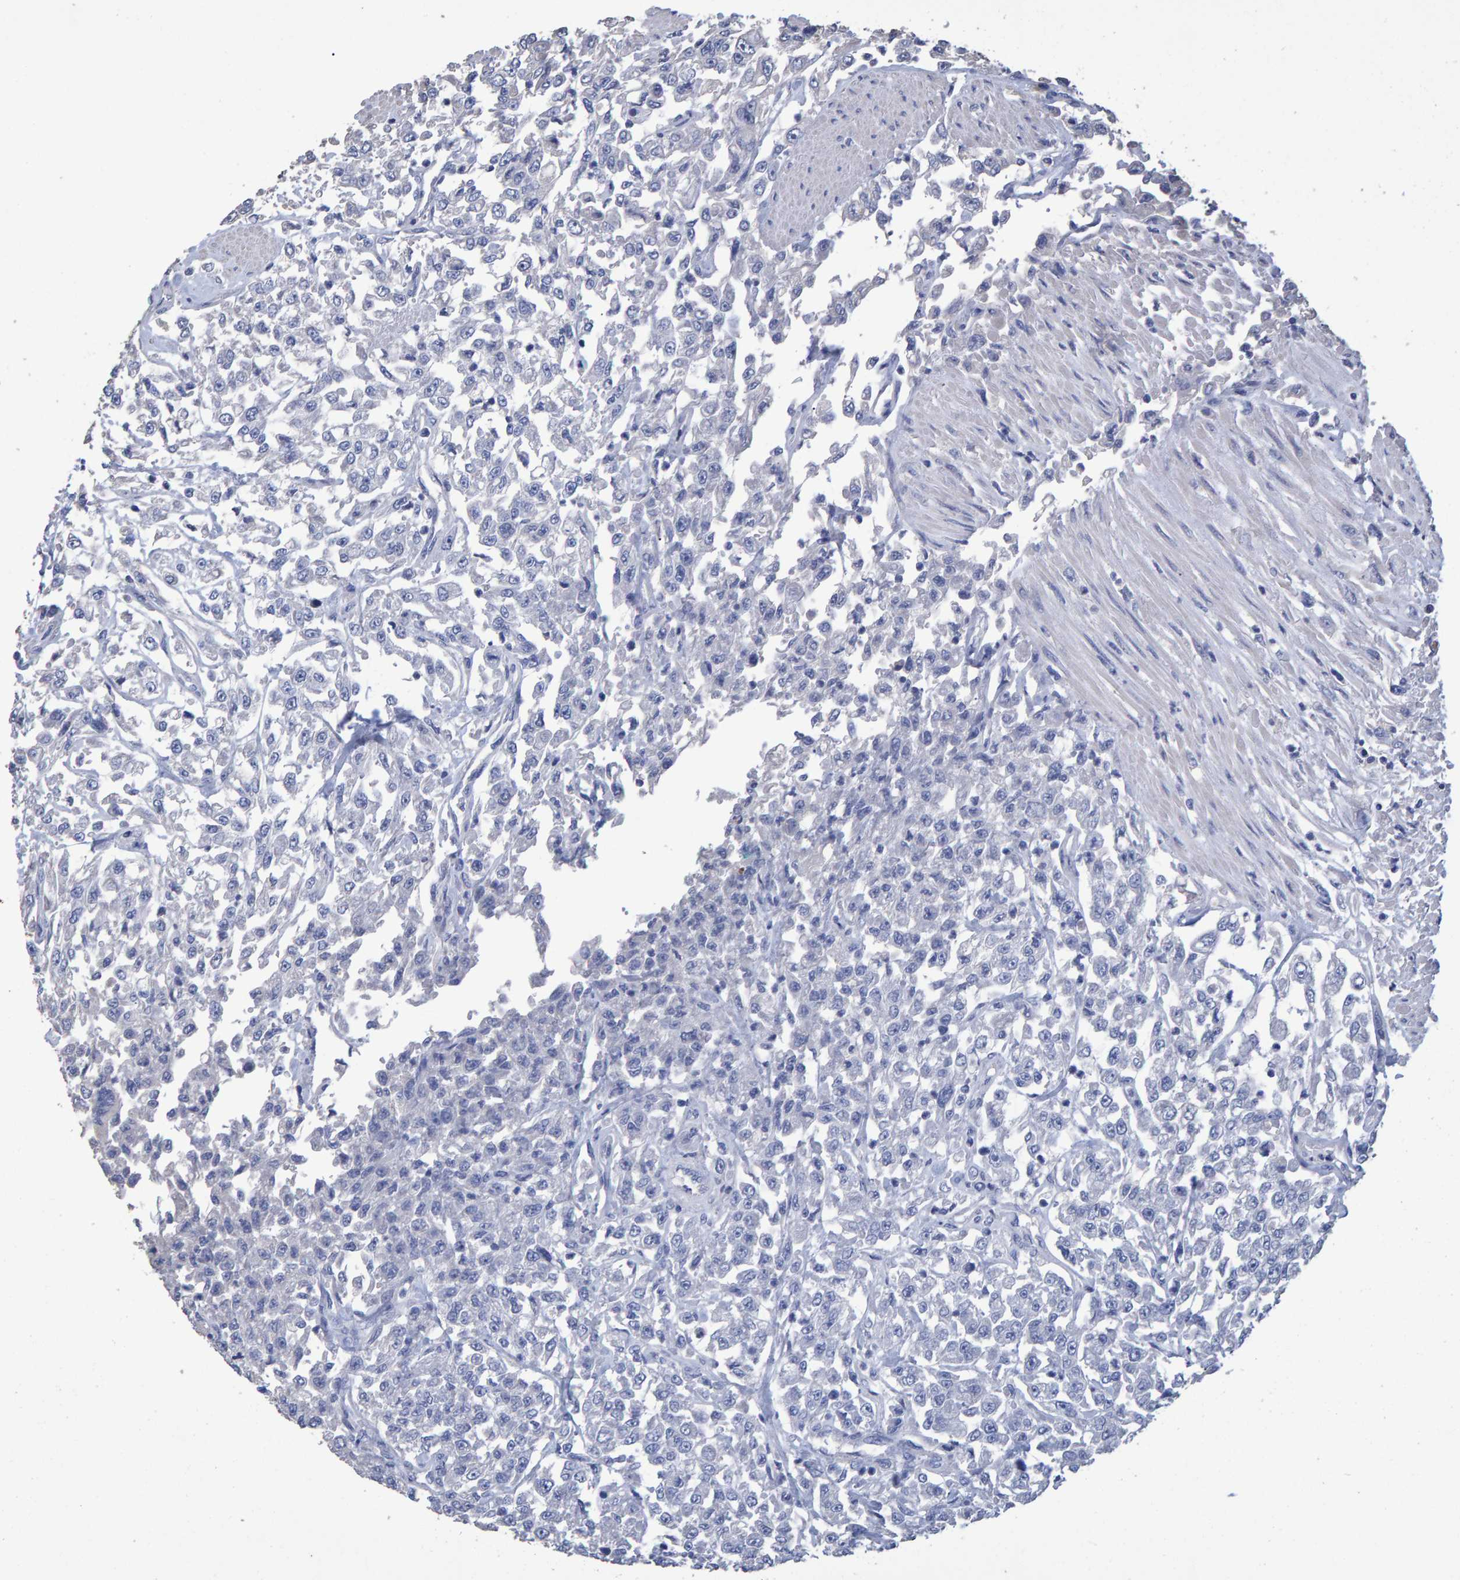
{"staining": {"intensity": "negative", "quantity": "none", "location": "none"}, "tissue": "urothelial cancer", "cell_type": "Tumor cells", "image_type": "cancer", "snomed": [{"axis": "morphology", "description": "Urothelial carcinoma, High grade"}, {"axis": "topography", "description": "Urinary bladder"}], "caption": "The micrograph reveals no significant positivity in tumor cells of urothelial cancer. (Brightfield microscopy of DAB (3,3'-diaminobenzidine) immunohistochemistry at high magnification).", "gene": "HEMGN", "patient": {"sex": "male", "age": 46}}